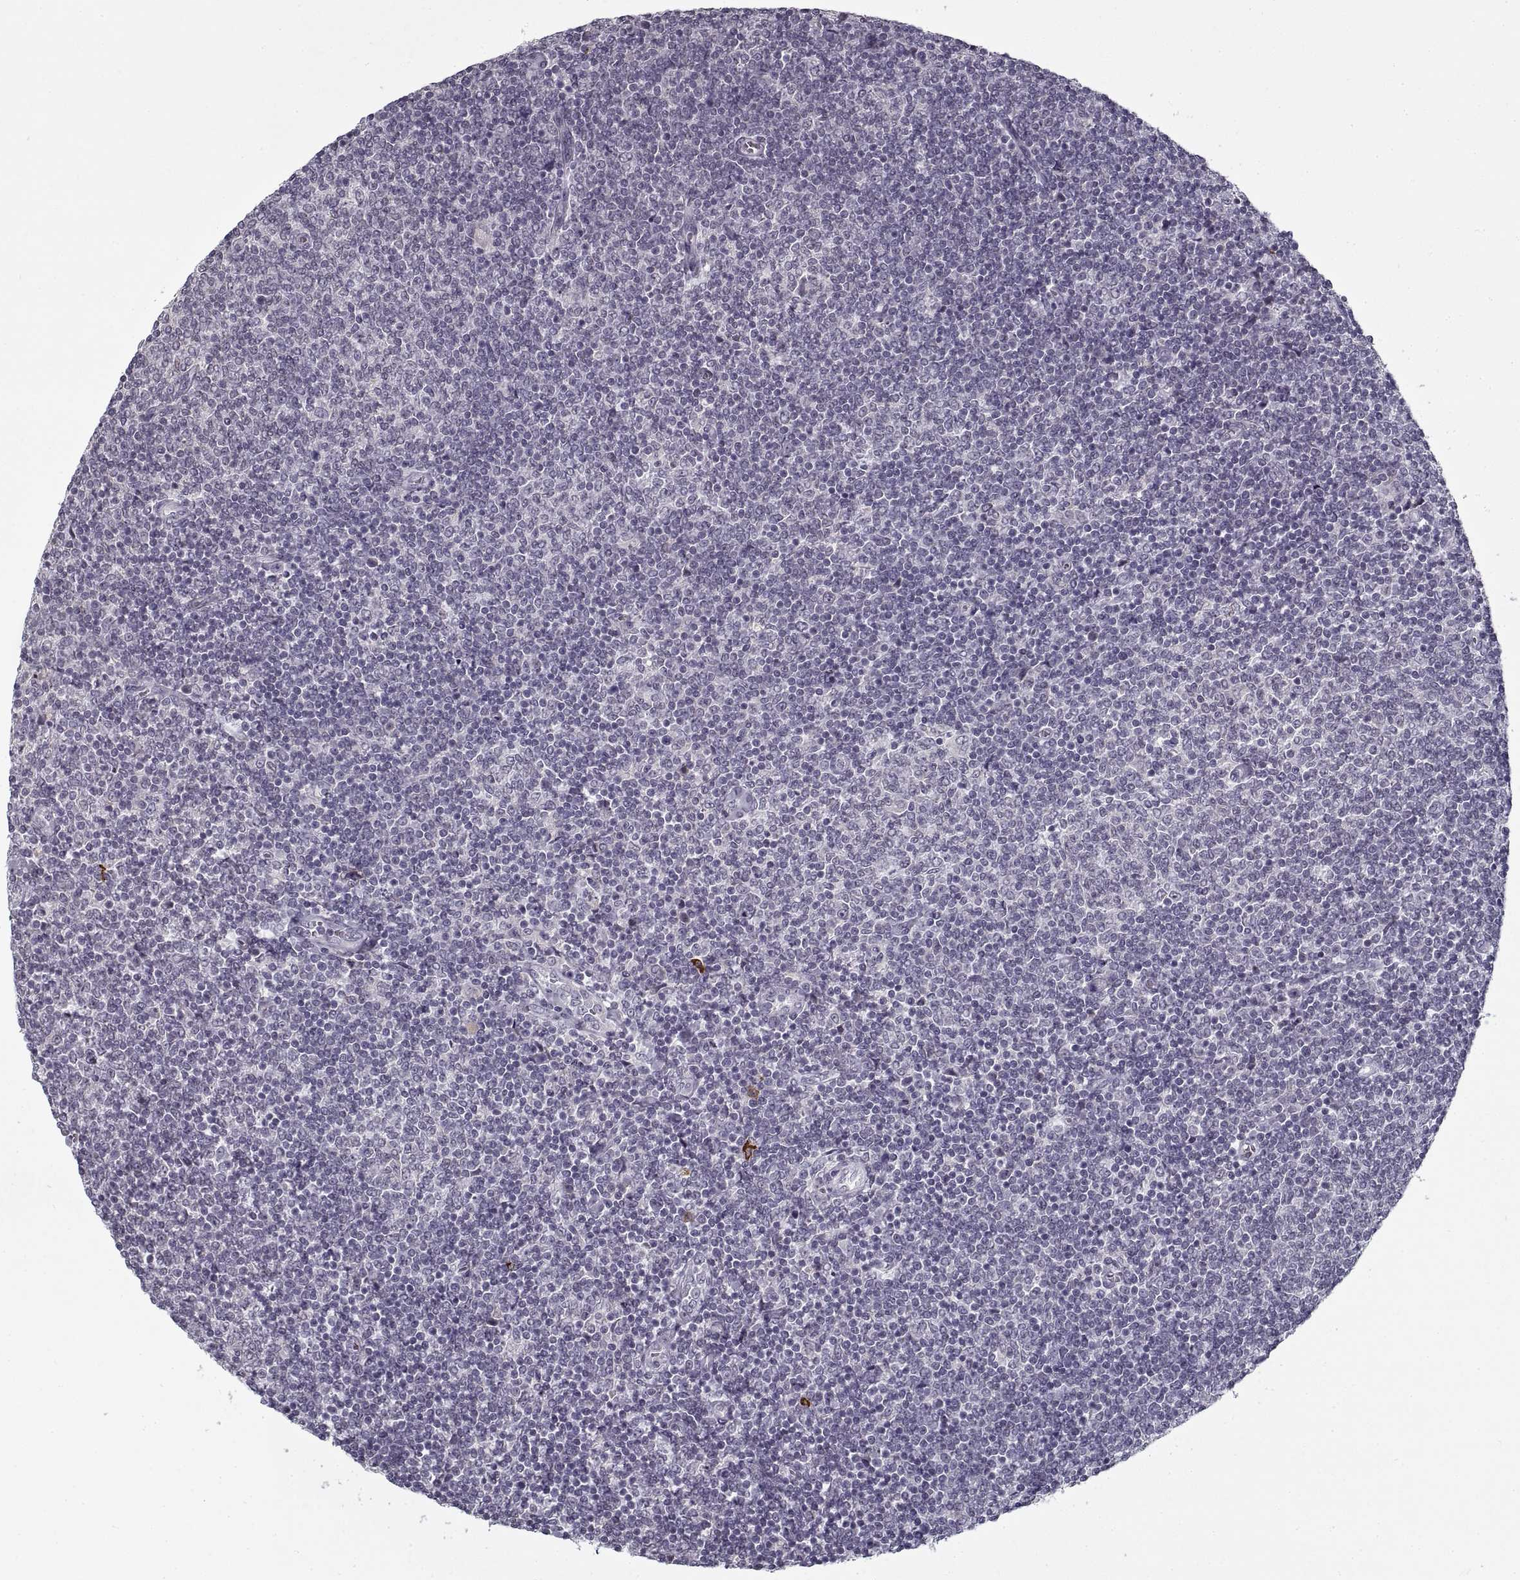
{"staining": {"intensity": "negative", "quantity": "none", "location": "none"}, "tissue": "lymphoma", "cell_type": "Tumor cells", "image_type": "cancer", "snomed": [{"axis": "morphology", "description": "Malignant lymphoma, non-Hodgkin's type, Low grade"}, {"axis": "topography", "description": "Lymph node"}], "caption": "Low-grade malignant lymphoma, non-Hodgkin's type was stained to show a protein in brown. There is no significant expression in tumor cells.", "gene": "GAD2", "patient": {"sex": "male", "age": 52}}